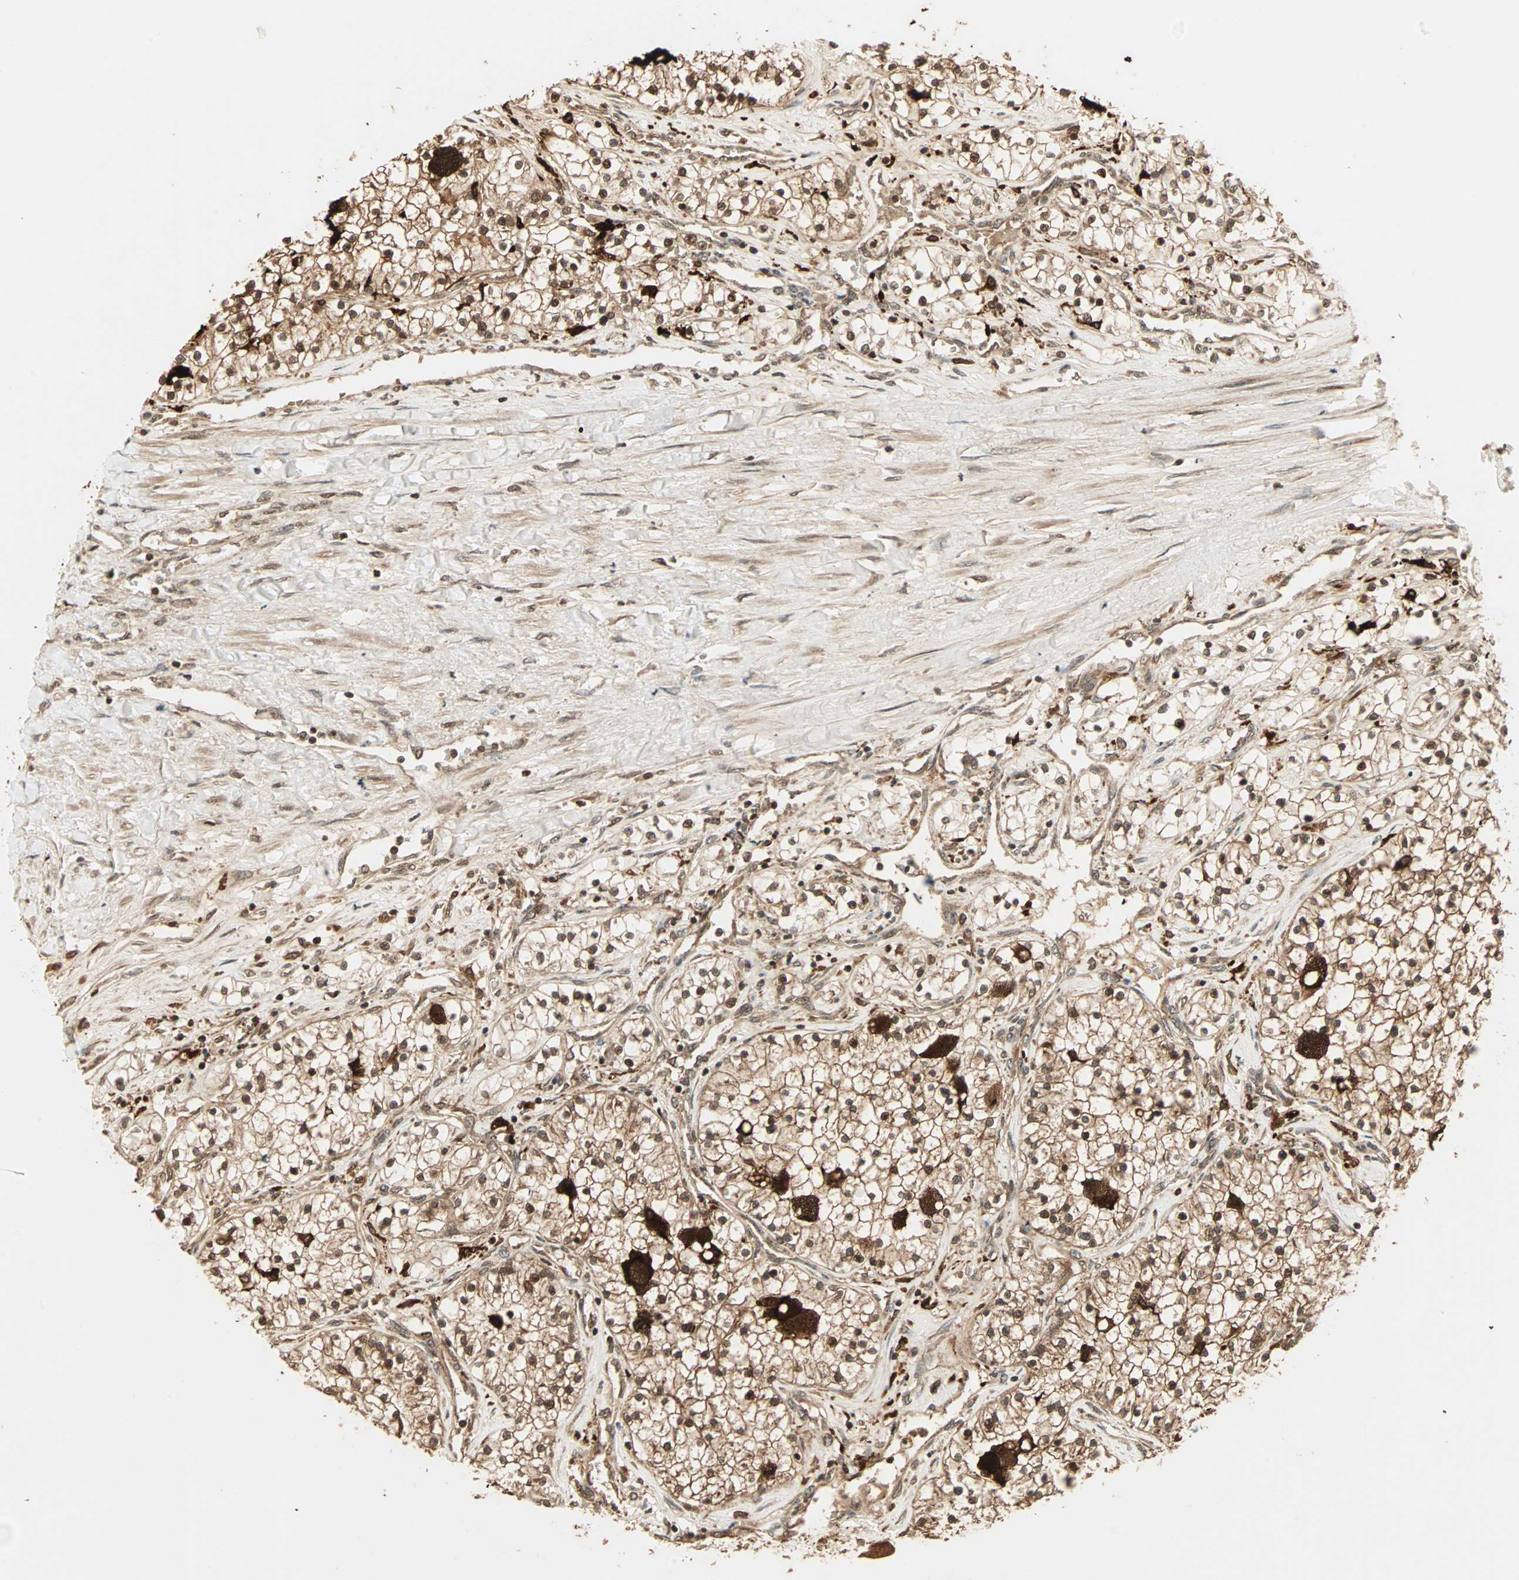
{"staining": {"intensity": "moderate", "quantity": ">75%", "location": "cytoplasmic/membranous,nuclear"}, "tissue": "renal cancer", "cell_type": "Tumor cells", "image_type": "cancer", "snomed": [{"axis": "morphology", "description": "Adenocarcinoma, NOS"}, {"axis": "topography", "description": "Kidney"}], "caption": "IHC image of neoplastic tissue: human adenocarcinoma (renal) stained using IHC demonstrates medium levels of moderate protein expression localized specifically in the cytoplasmic/membranous and nuclear of tumor cells, appearing as a cytoplasmic/membranous and nuclear brown color.", "gene": "RFFL", "patient": {"sex": "male", "age": 68}}